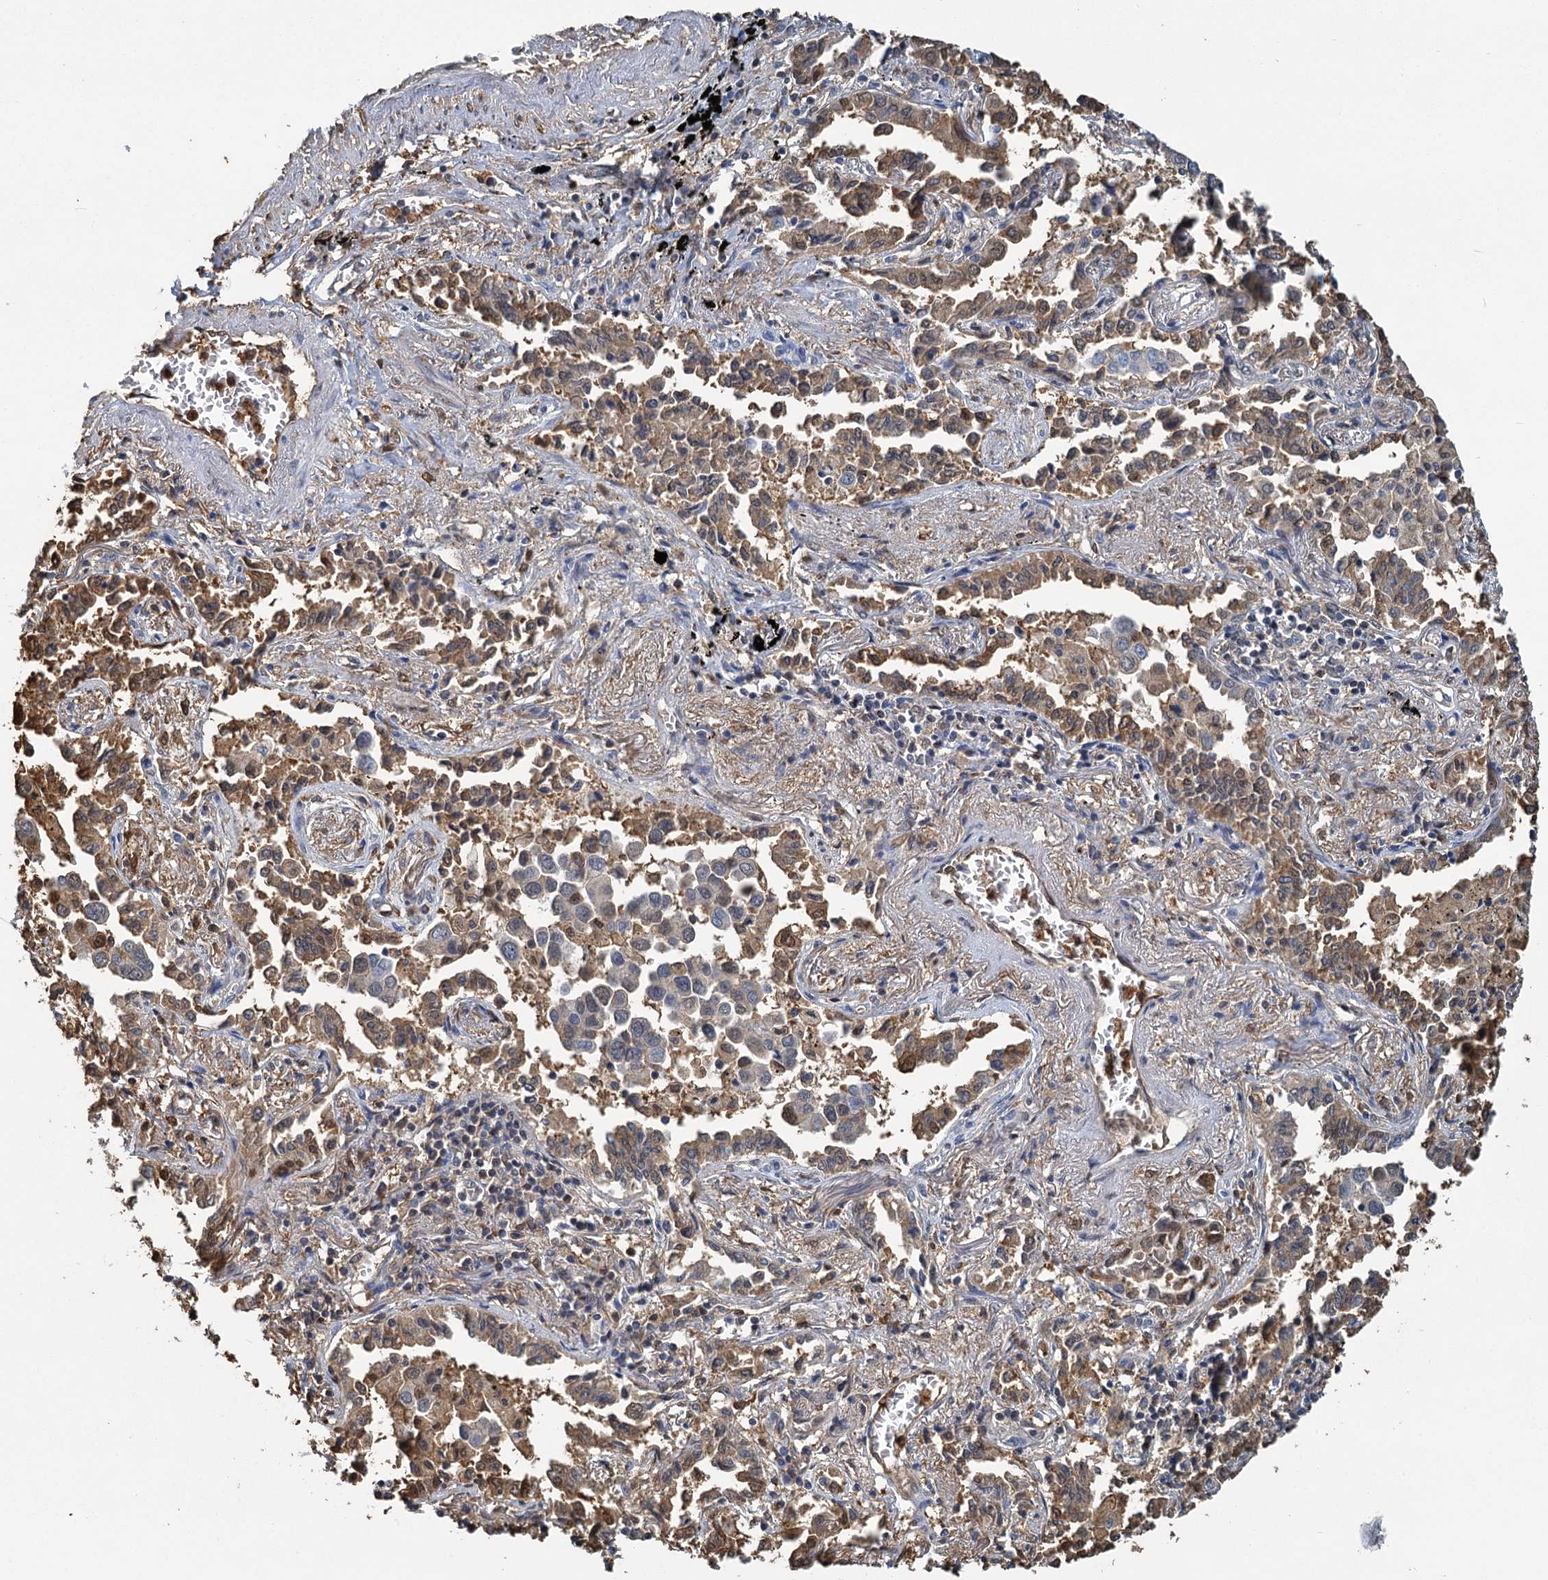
{"staining": {"intensity": "moderate", "quantity": "25%-75%", "location": "cytoplasmic/membranous"}, "tissue": "lung cancer", "cell_type": "Tumor cells", "image_type": "cancer", "snomed": [{"axis": "morphology", "description": "Adenocarcinoma, NOS"}, {"axis": "topography", "description": "Lung"}], "caption": "Protein staining exhibits moderate cytoplasmic/membranous expression in about 25%-75% of tumor cells in lung cancer (adenocarcinoma).", "gene": "S100A6", "patient": {"sex": "male", "age": 67}}